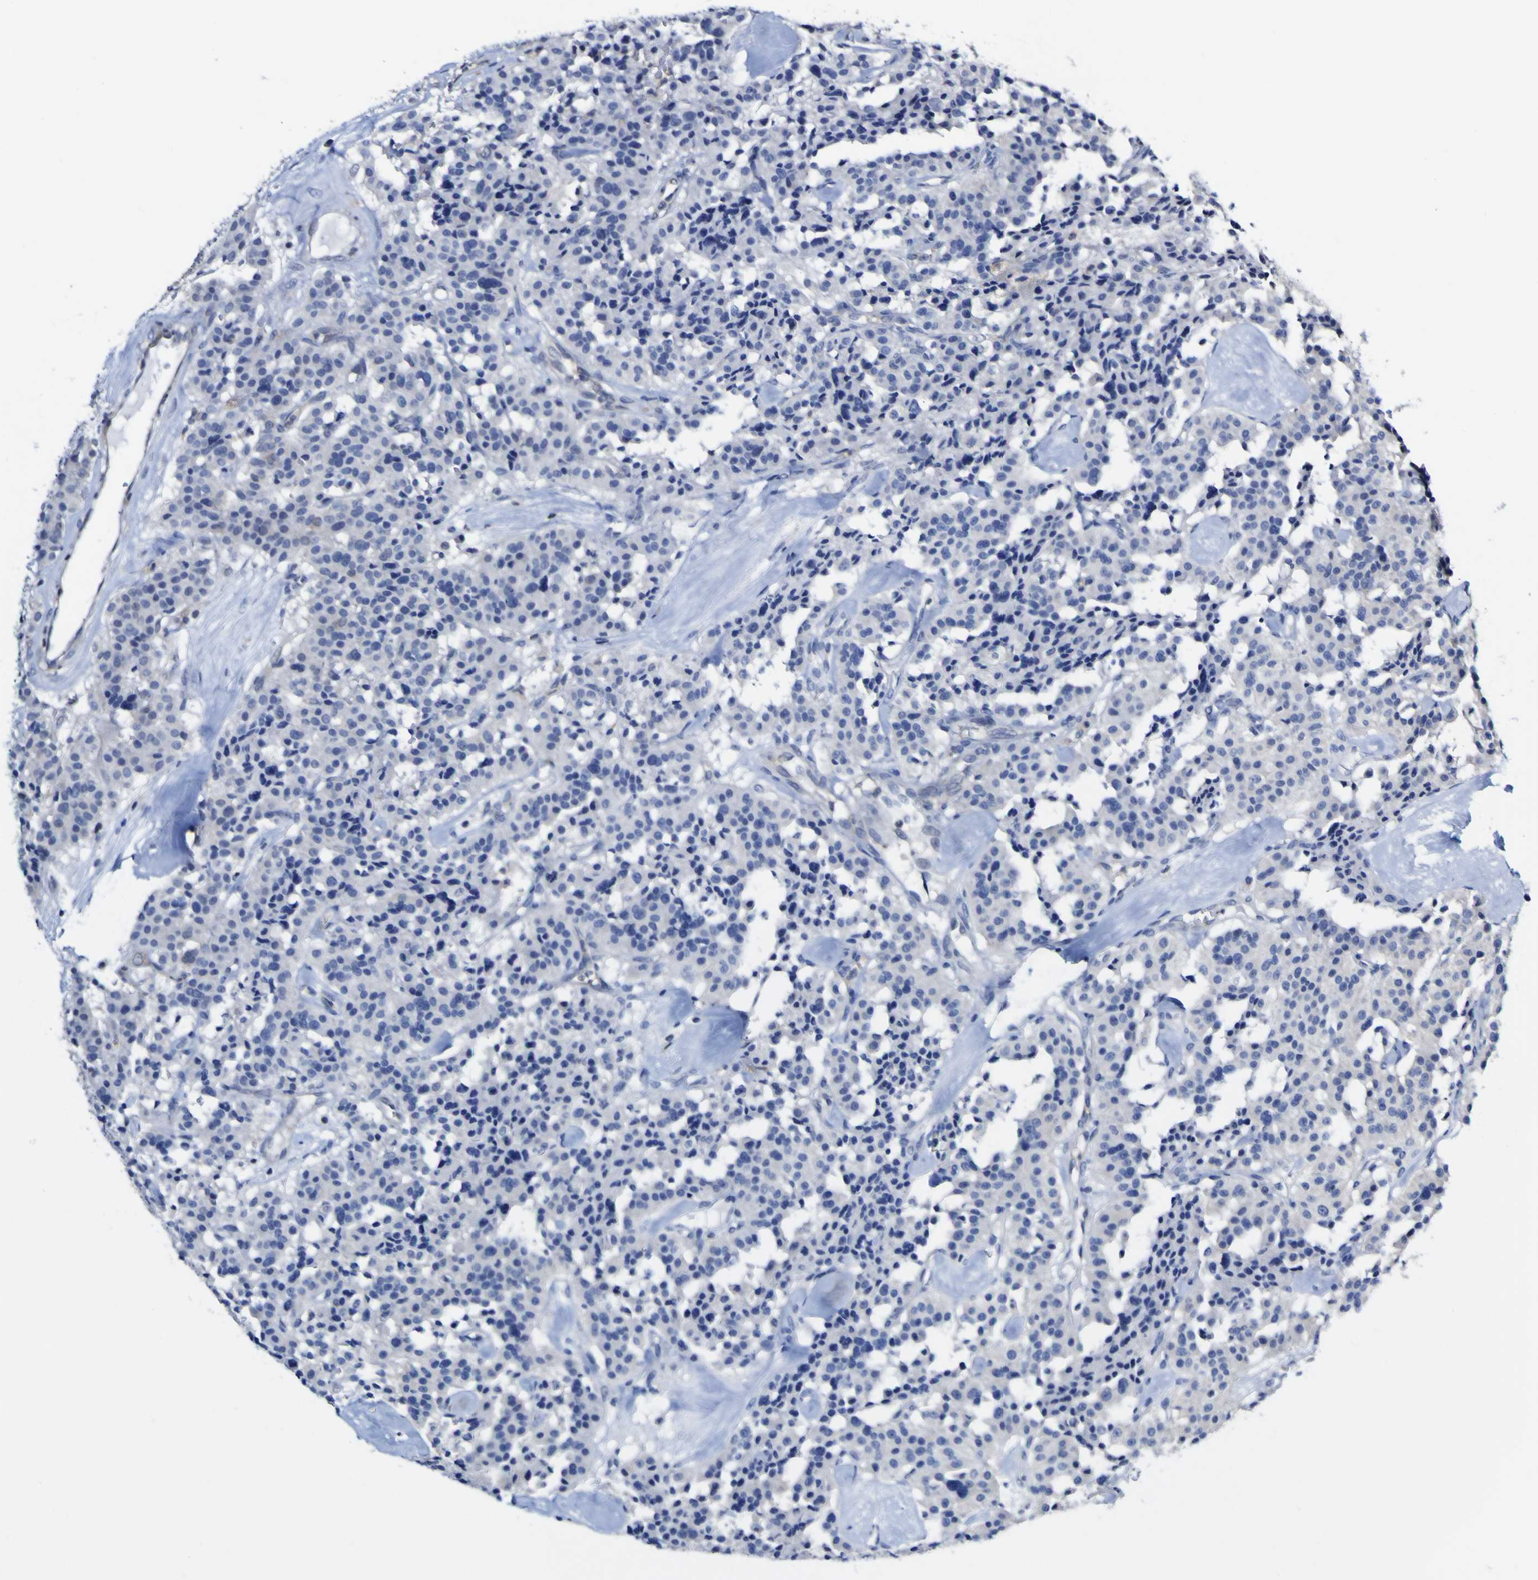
{"staining": {"intensity": "negative", "quantity": "none", "location": "none"}, "tissue": "carcinoid", "cell_type": "Tumor cells", "image_type": "cancer", "snomed": [{"axis": "morphology", "description": "Carcinoid, malignant, NOS"}, {"axis": "topography", "description": "Lung"}], "caption": "The micrograph exhibits no staining of tumor cells in carcinoid.", "gene": "CASP6", "patient": {"sex": "male", "age": 30}}